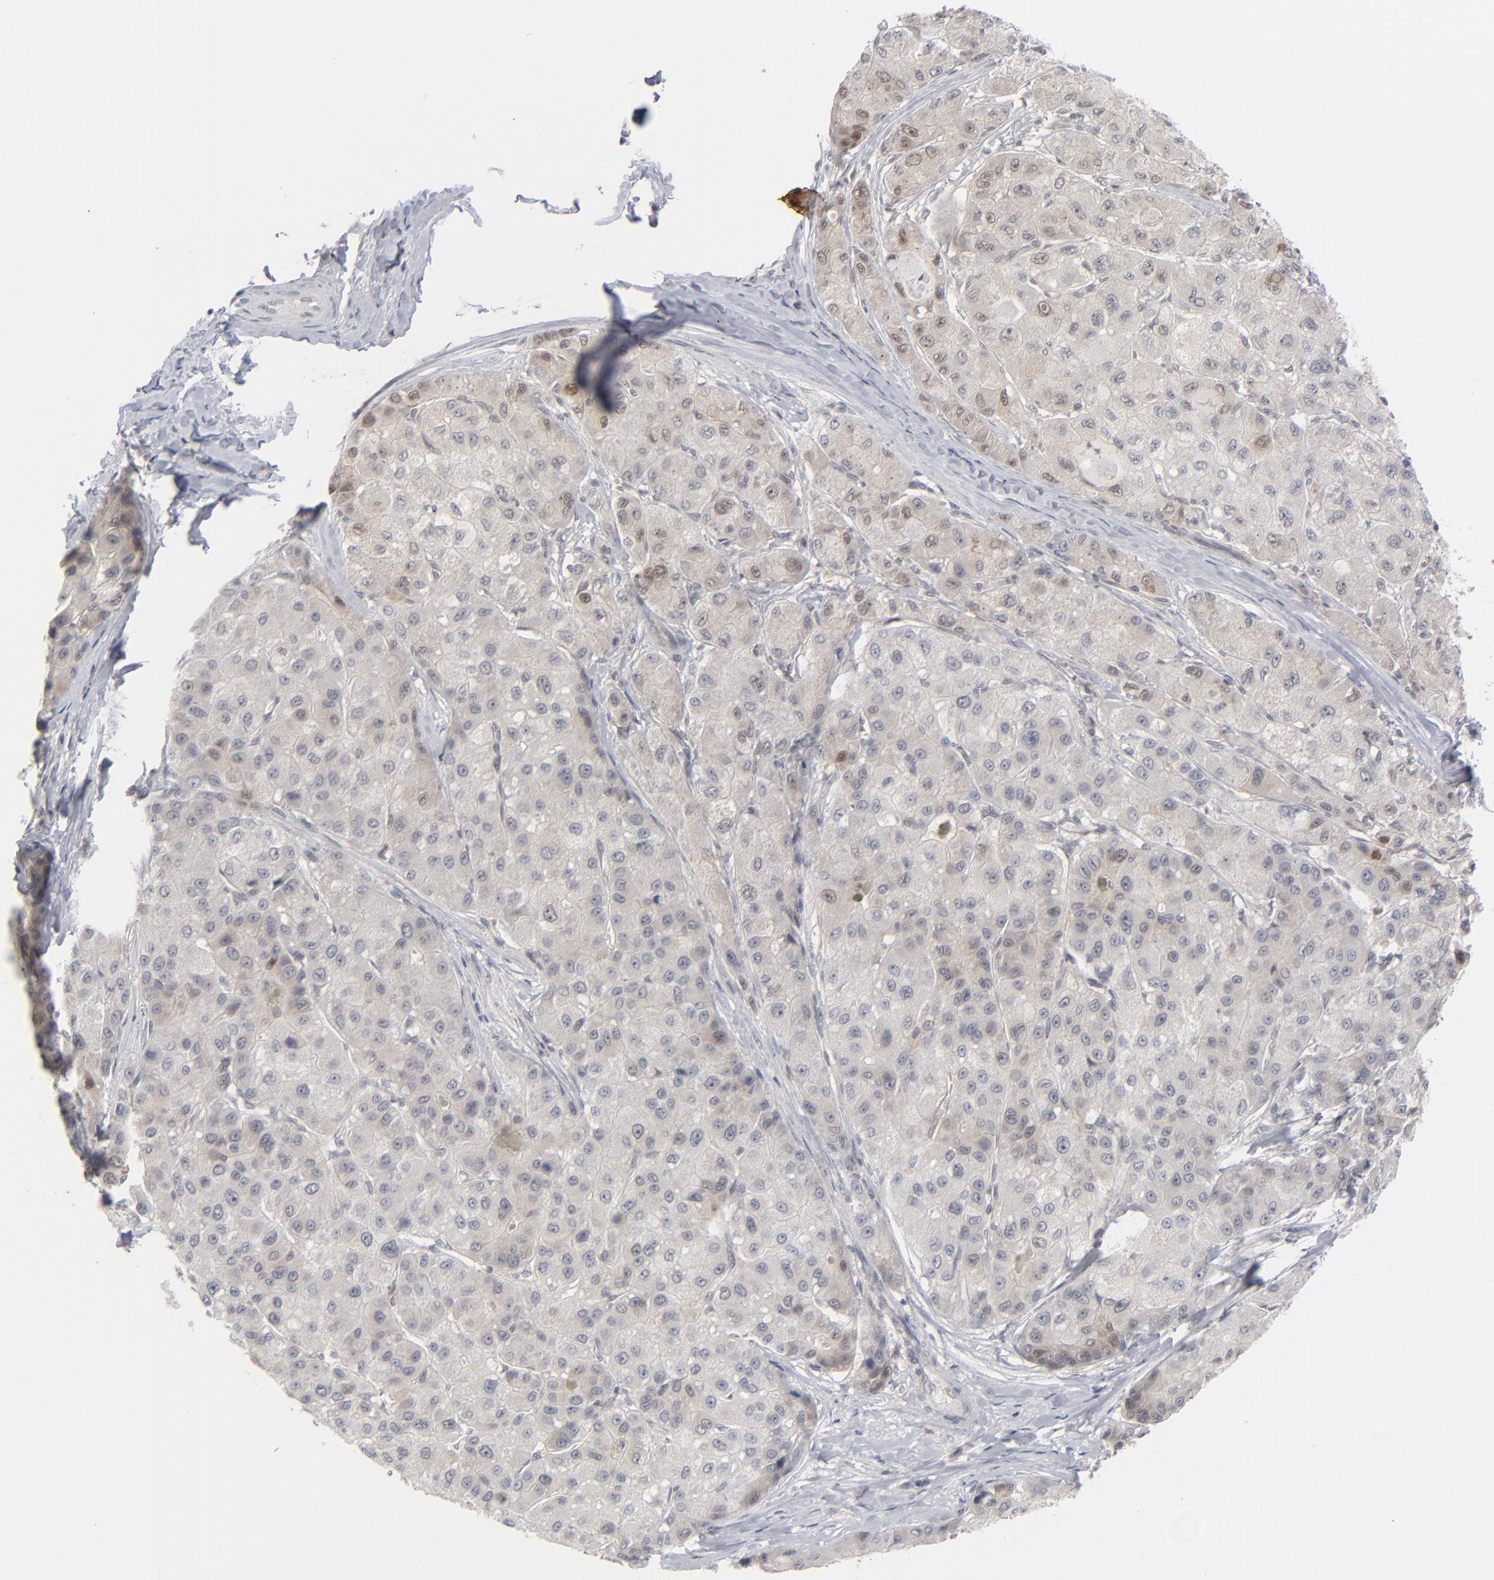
{"staining": {"intensity": "weak", "quantity": ">75%", "location": "cytoplasmic/membranous,nuclear"}, "tissue": "liver cancer", "cell_type": "Tumor cells", "image_type": "cancer", "snomed": [{"axis": "morphology", "description": "Carcinoma, Hepatocellular, NOS"}, {"axis": "topography", "description": "Liver"}], "caption": "Tumor cells reveal weak cytoplasmic/membranous and nuclear staining in about >75% of cells in liver hepatocellular carcinoma.", "gene": "POF1B", "patient": {"sex": "male", "age": 80}}